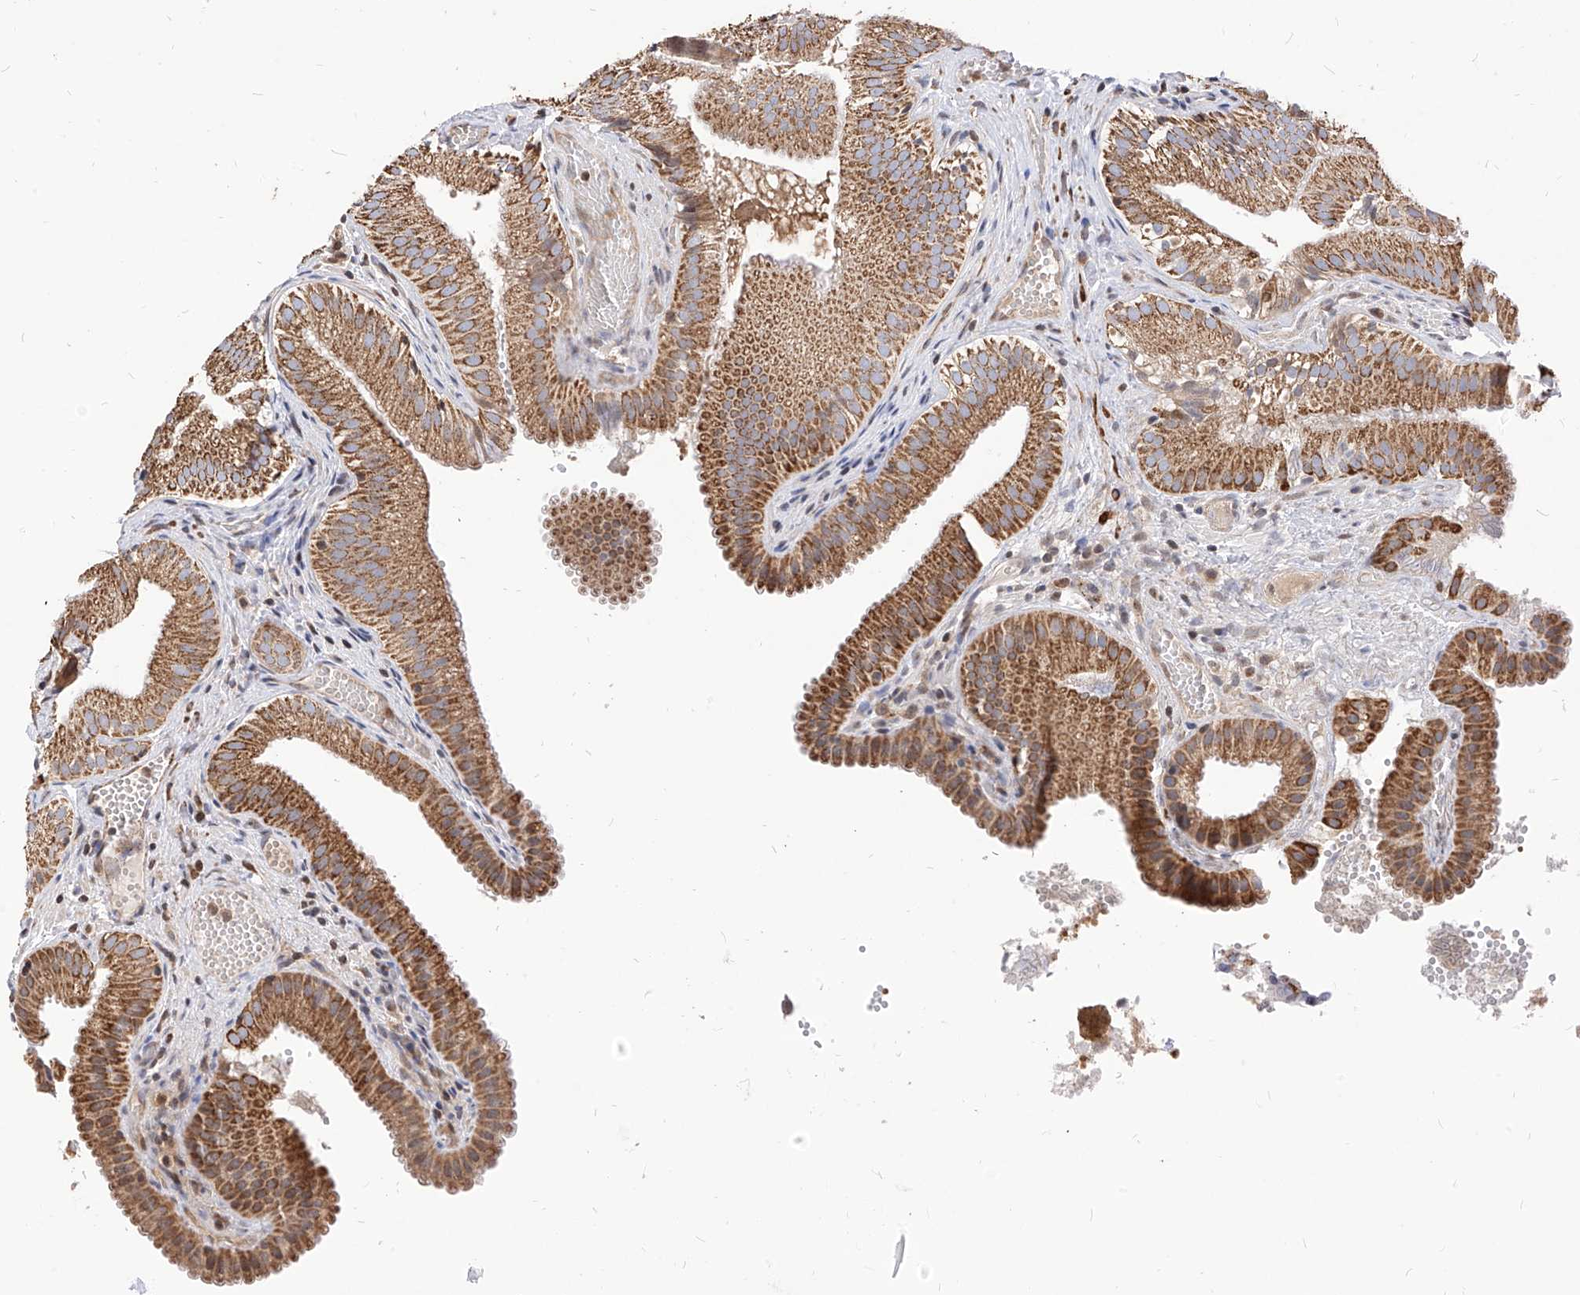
{"staining": {"intensity": "moderate", "quantity": ">75%", "location": "cytoplasmic/membranous"}, "tissue": "gallbladder", "cell_type": "Glandular cells", "image_type": "normal", "snomed": [{"axis": "morphology", "description": "Normal tissue, NOS"}, {"axis": "topography", "description": "Gallbladder"}], "caption": "A high-resolution histopathology image shows immunohistochemistry staining of unremarkable gallbladder, which shows moderate cytoplasmic/membranous expression in approximately >75% of glandular cells.", "gene": "TTLL8", "patient": {"sex": "female", "age": 30}}